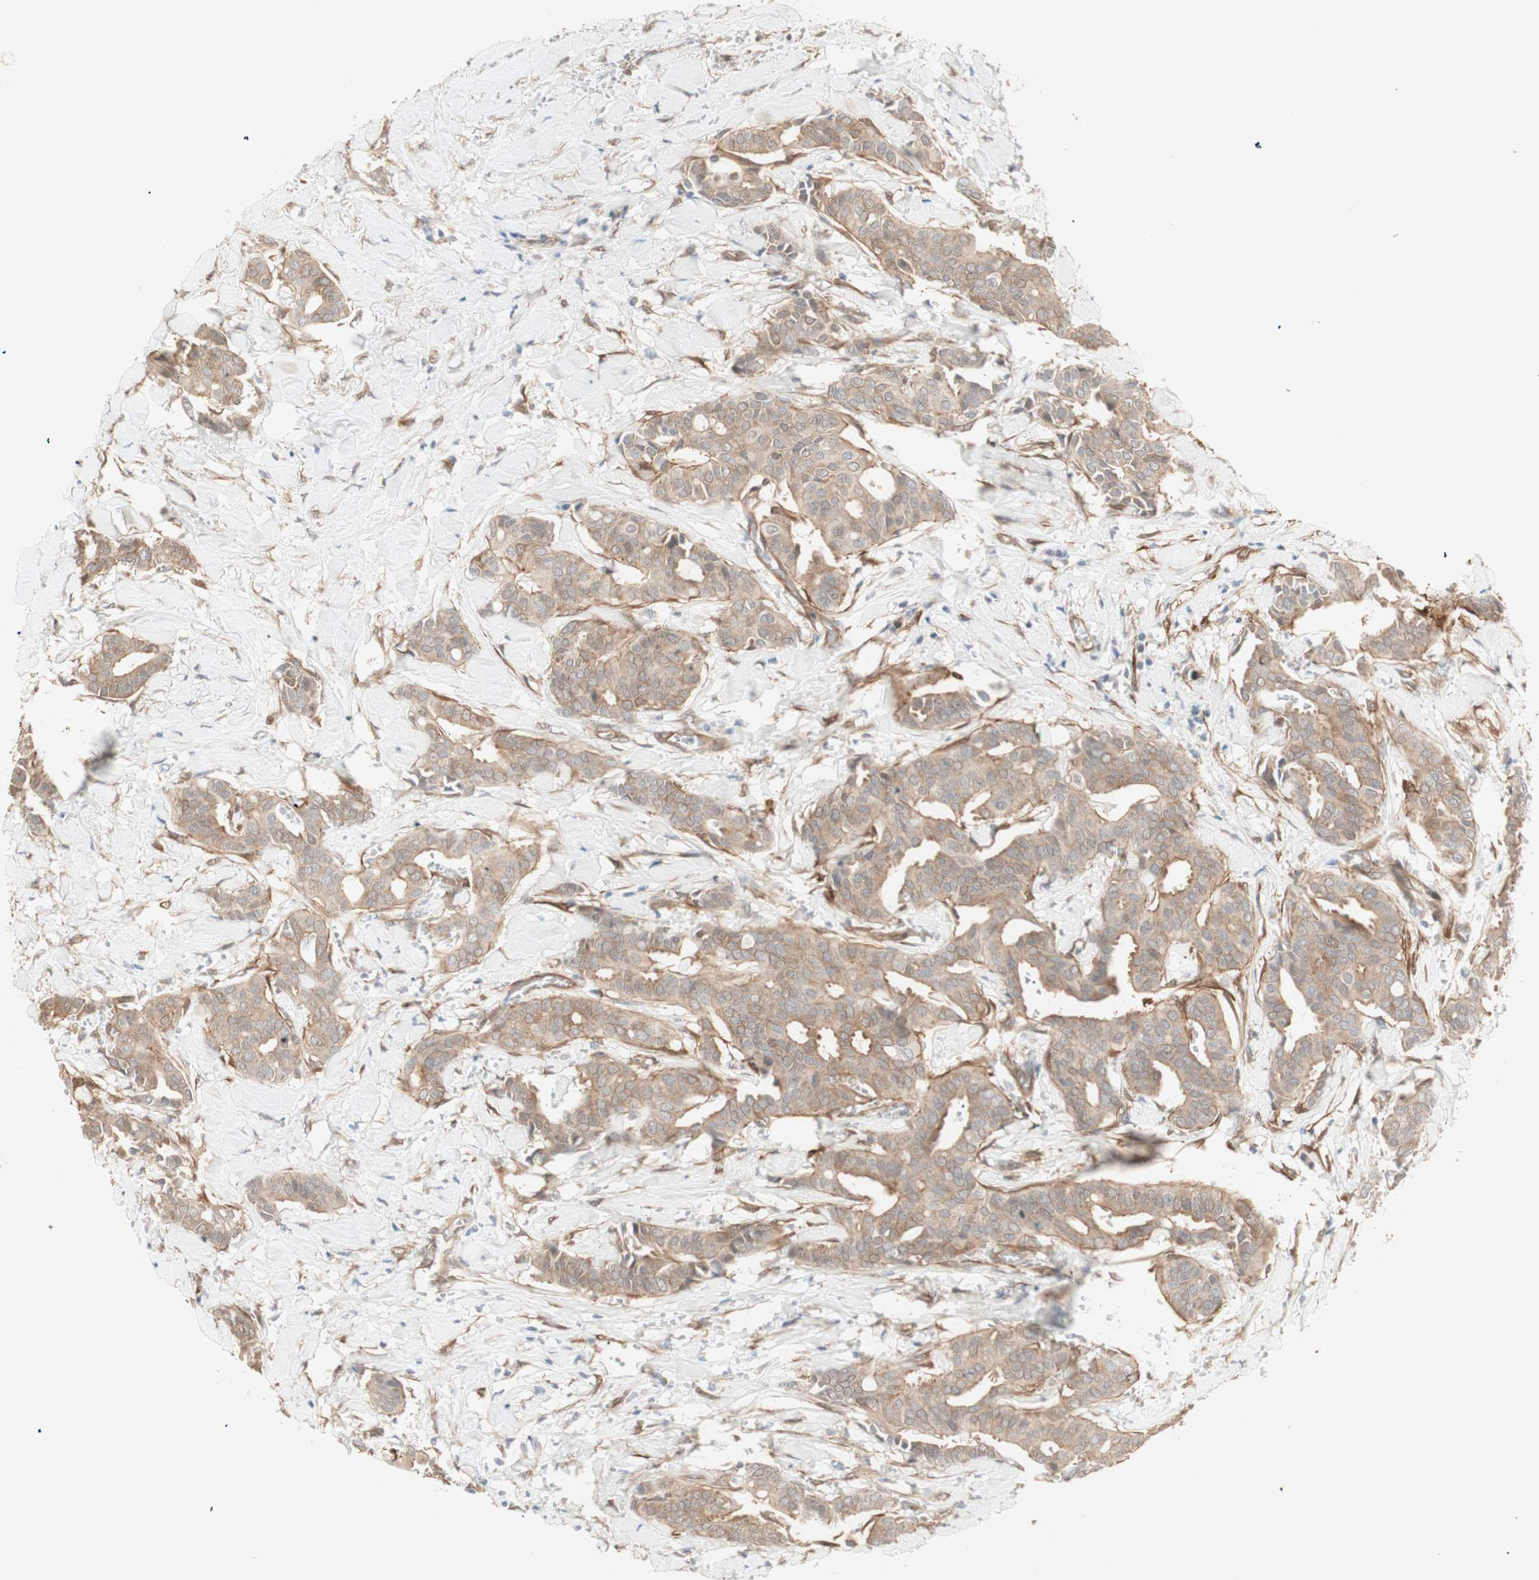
{"staining": {"intensity": "moderate", "quantity": ">75%", "location": "cytoplasmic/membranous"}, "tissue": "head and neck cancer", "cell_type": "Tumor cells", "image_type": "cancer", "snomed": [{"axis": "morphology", "description": "Adenocarcinoma, NOS"}, {"axis": "topography", "description": "Salivary gland"}, {"axis": "topography", "description": "Head-Neck"}], "caption": "A photomicrograph showing moderate cytoplasmic/membranous expression in approximately >75% of tumor cells in head and neck cancer, as visualized by brown immunohistochemical staining.", "gene": "CNN3", "patient": {"sex": "female", "age": 59}}